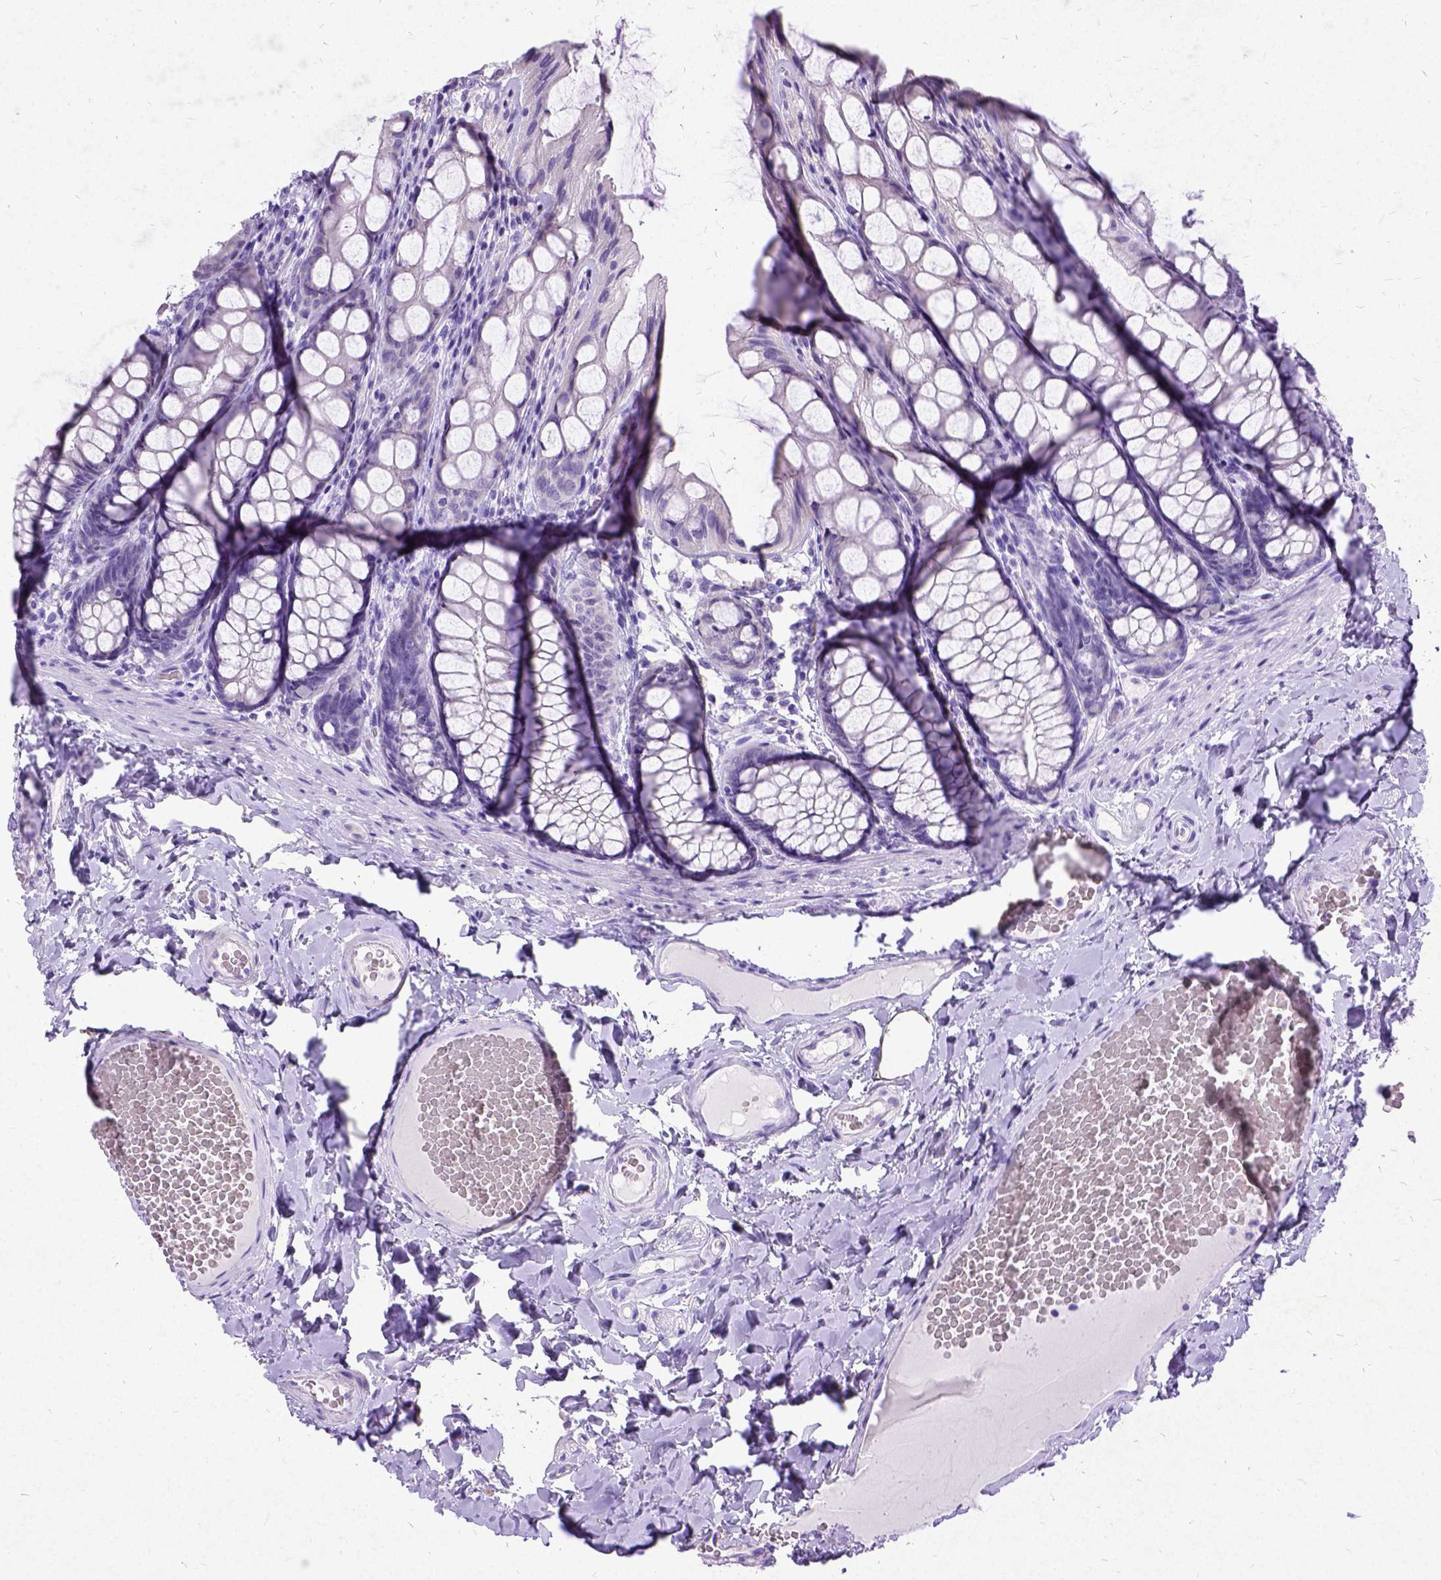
{"staining": {"intensity": "negative", "quantity": "none", "location": "none"}, "tissue": "colon", "cell_type": "Endothelial cells", "image_type": "normal", "snomed": [{"axis": "morphology", "description": "Normal tissue, NOS"}, {"axis": "topography", "description": "Colon"}], "caption": "This is a micrograph of immunohistochemistry staining of normal colon, which shows no expression in endothelial cells.", "gene": "NEUROD4", "patient": {"sex": "male", "age": 47}}